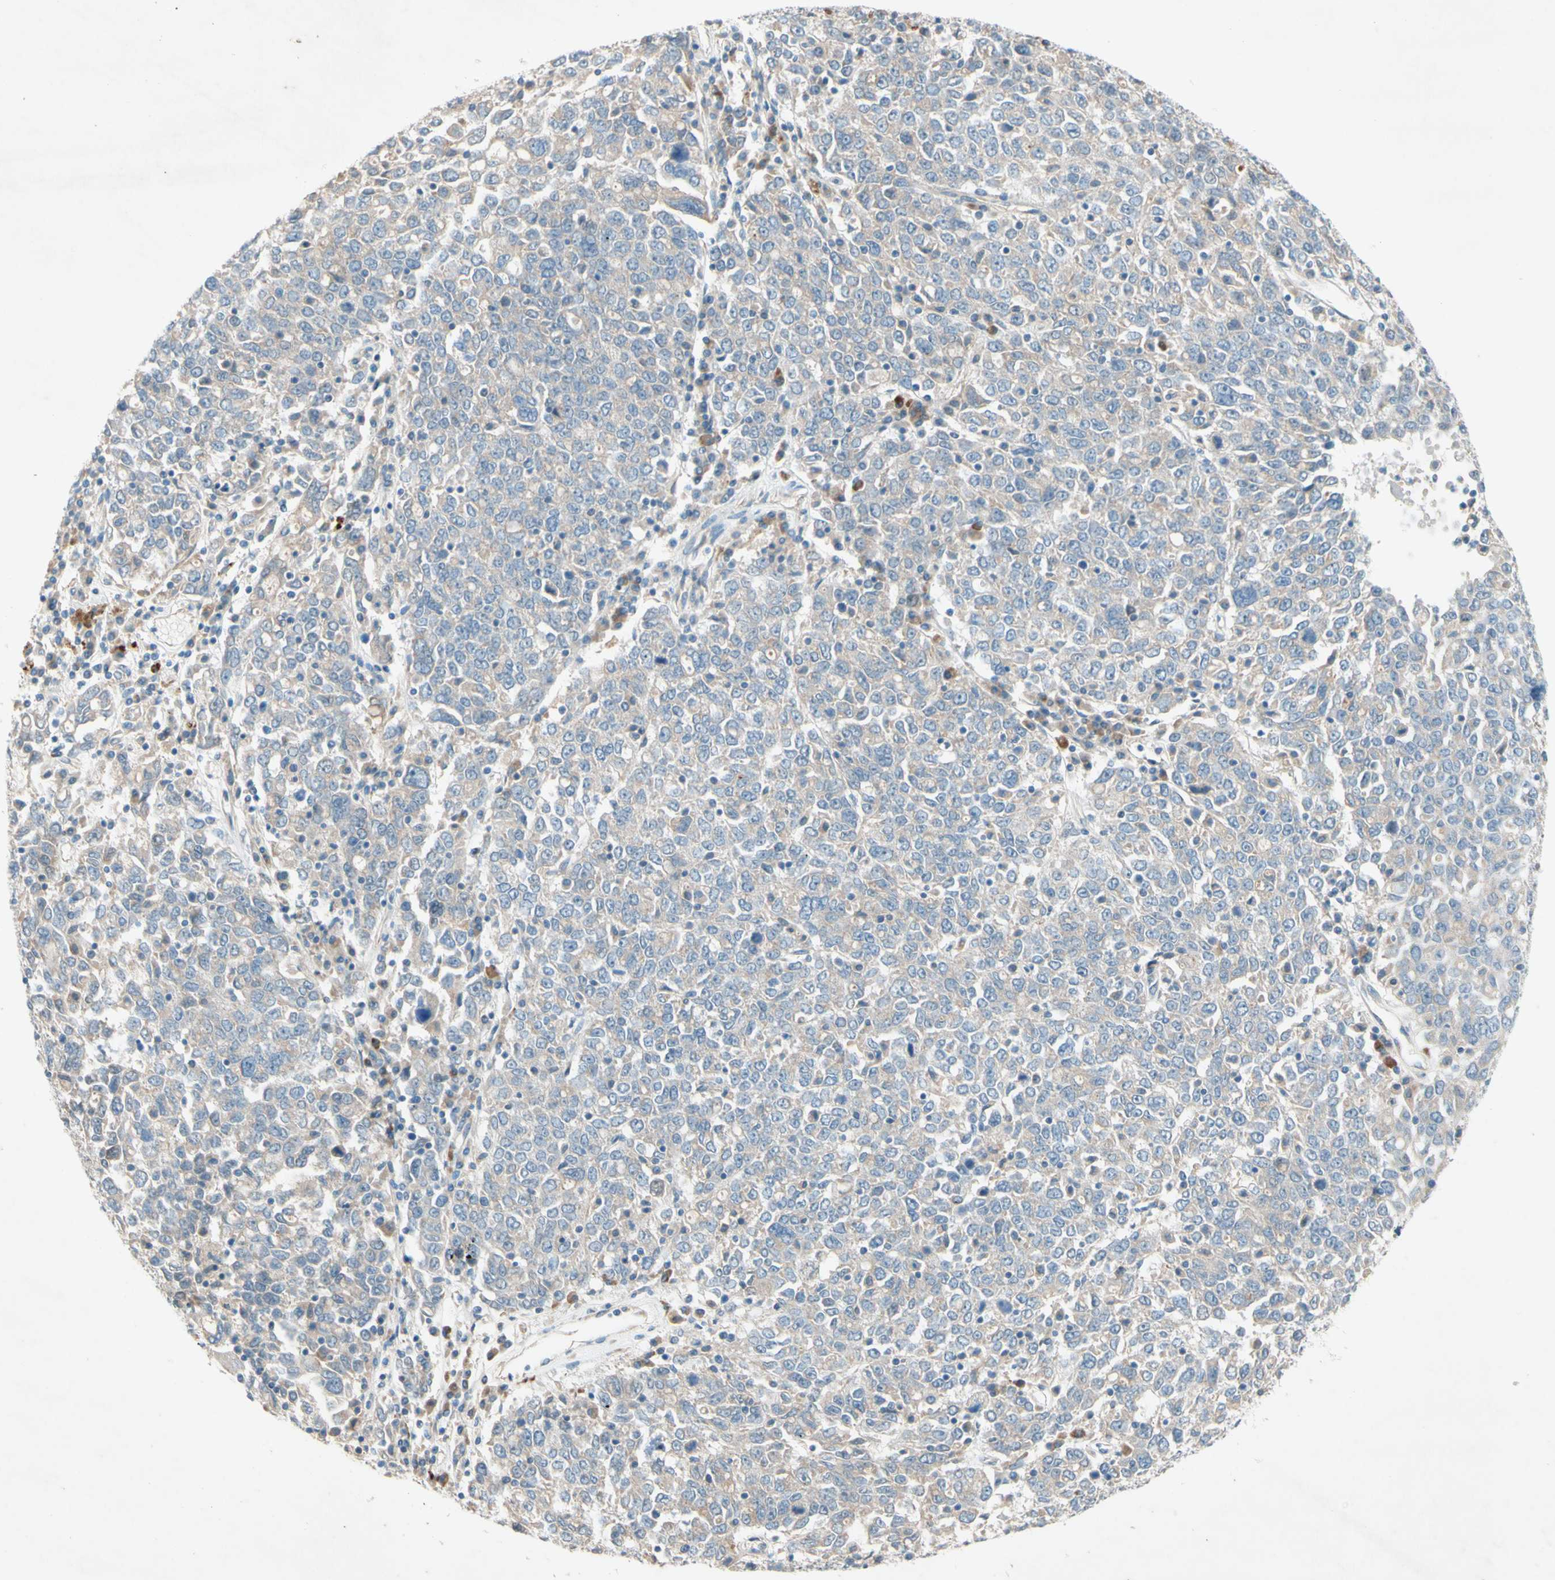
{"staining": {"intensity": "weak", "quantity": "<25%", "location": "cytoplasmic/membranous"}, "tissue": "ovarian cancer", "cell_type": "Tumor cells", "image_type": "cancer", "snomed": [{"axis": "morphology", "description": "Carcinoma, endometroid"}, {"axis": "topography", "description": "Ovary"}], "caption": "DAB immunohistochemical staining of human ovarian cancer (endometroid carcinoma) reveals no significant expression in tumor cells. (DAB (3,3'-diaminobenzidine) immunohistochemistry (IHC) with hematoxylin counter stain).", "gene": "IL2", "patient": {"sex": "female", "age": 62}}